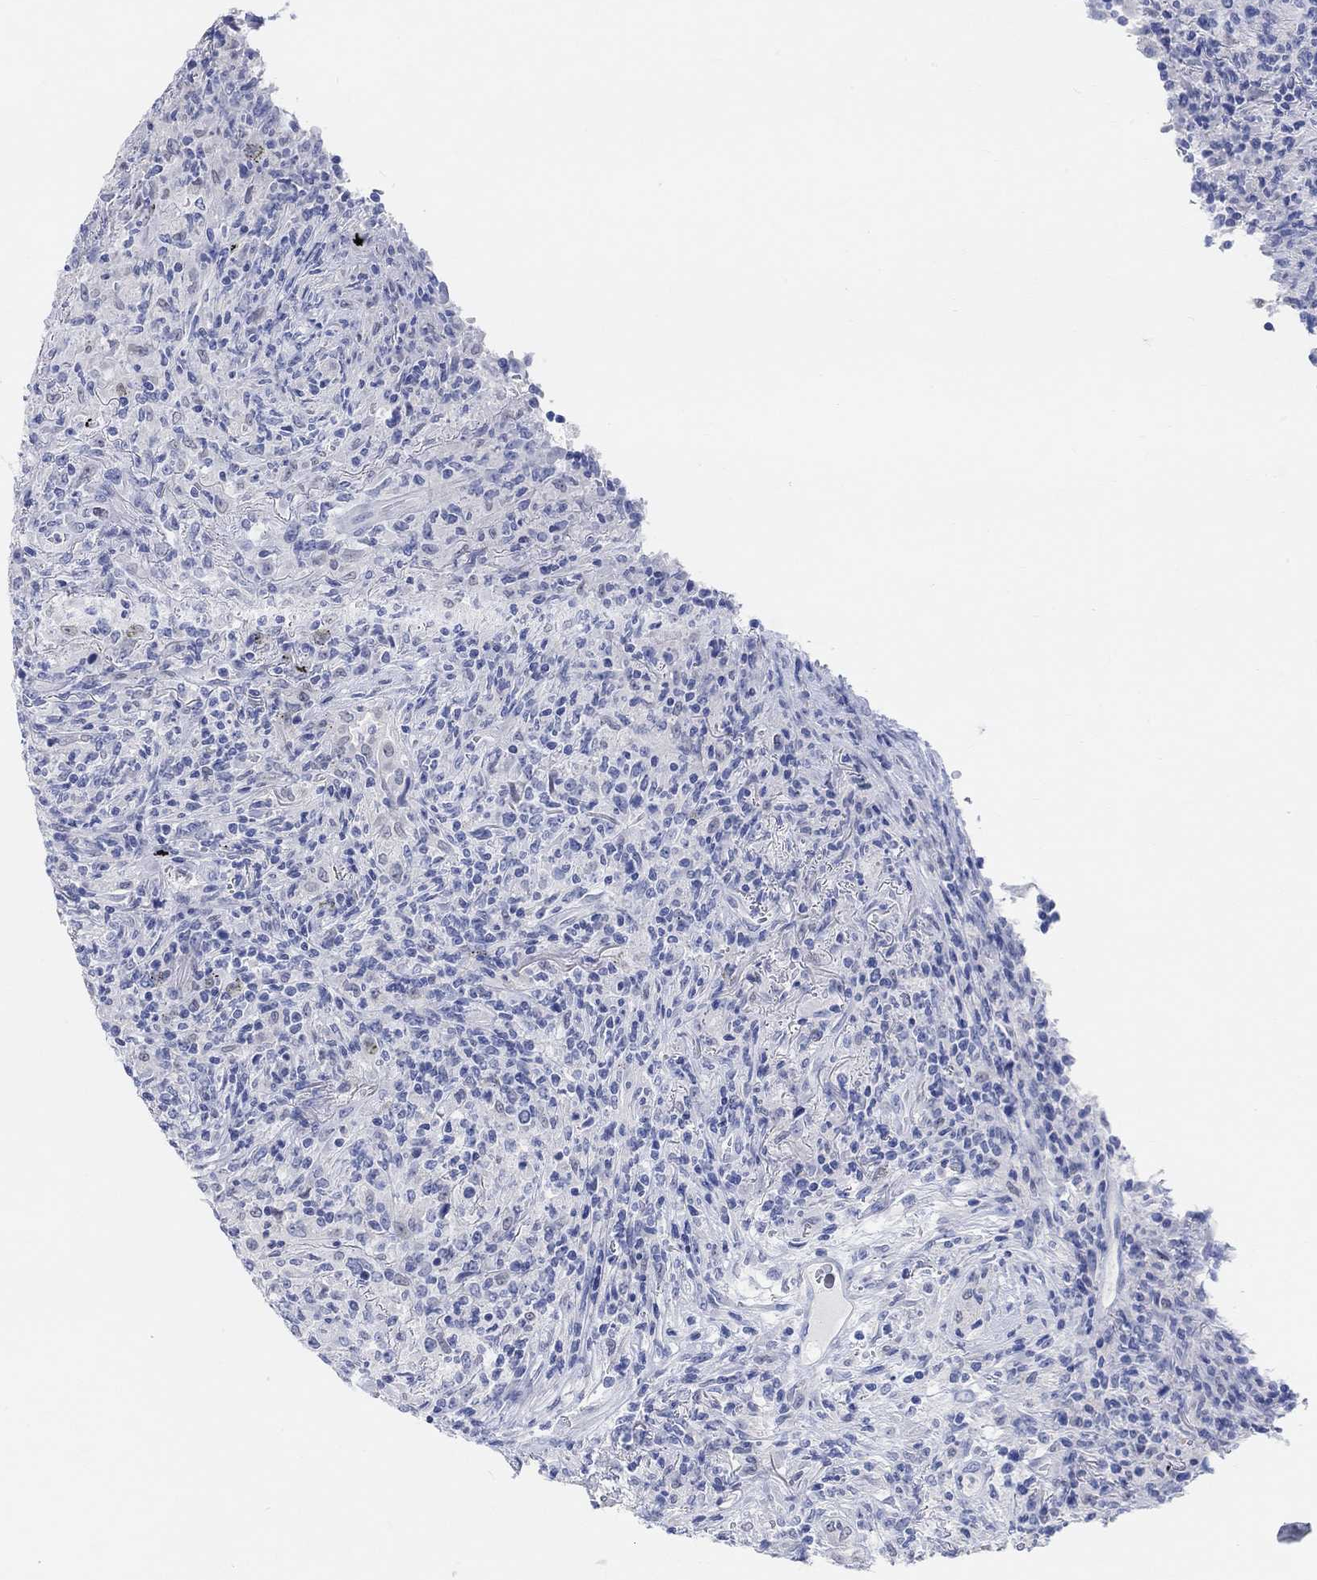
{"staining": {"intensity": "negative", "quantity": "none", "location": "none"}, "tissue": "lymphoma", "cell_type": "Tumor cells", "image_type": "cancer", "snomed": [{"axis": "morphology", "description": "Malignant lymphoma, non-Hodgkin's type, High grade"}, {"axis": "topography", "description": "Lung"}], "caption": "This is a photomicrograph of immunohistochemistry staining of lymphoma, which shows no positivity in tumor cells.", "gene": "ENO4", "patient": {"sex": "male", "age": 79}}